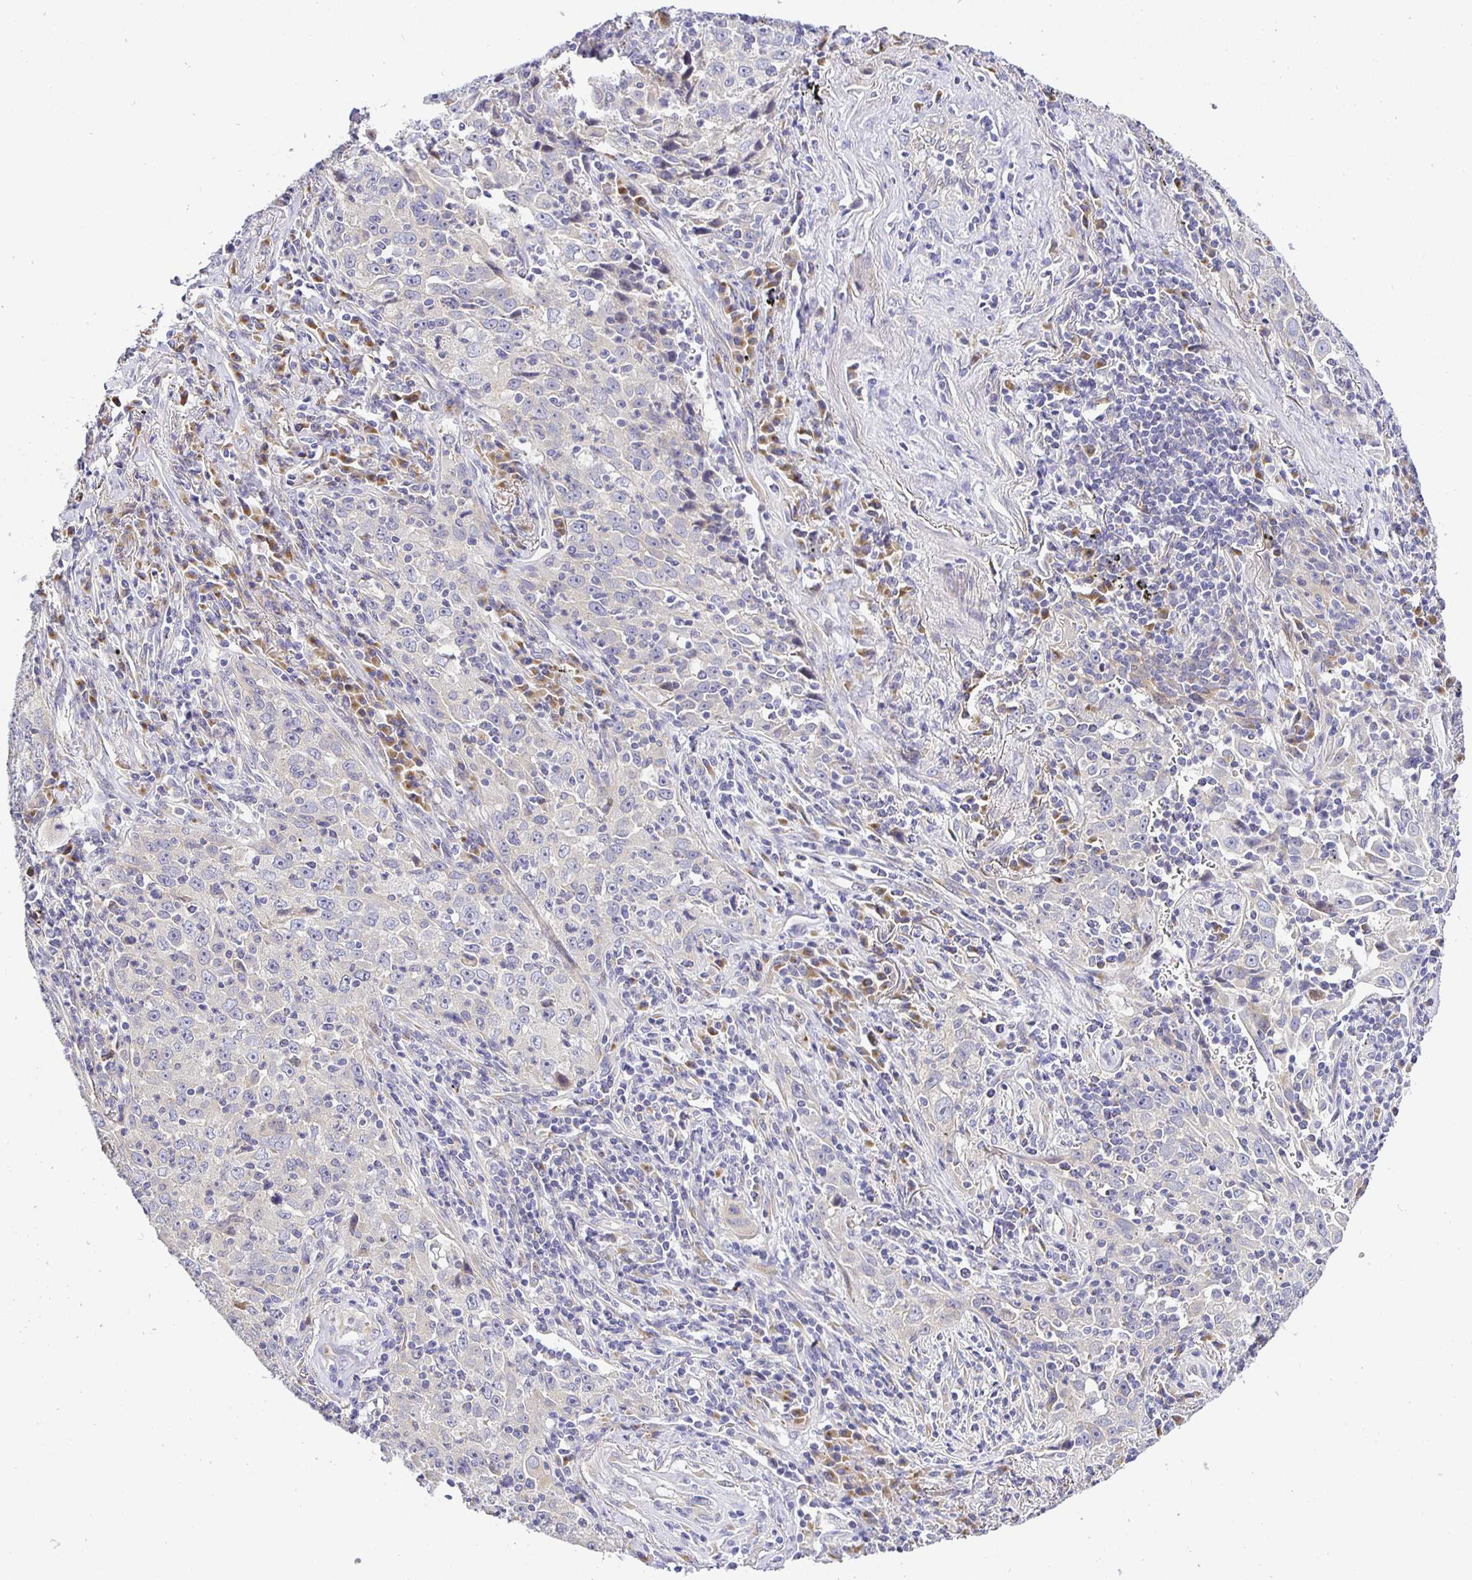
{"staining": {"intensity": "negative", "quantity": "none", "location": "none"}, "tissue": "lung cancer", "cell_type": "Tumor cells", "image_type": "cancer", "snomed": [{"axis": "morphology", "description": "Squamous cell carcinoma, NOS"}, {"axis": "topography", "description": "Lung"}], "caption": "High magnification brightfield microscopy of lung cancer (squamous cell carcinoma) stained with DAB (3,3'-diaminobenzidine) (brown) and counterstained with hematoxylin (blue): tumor cells show no significant expression.", "gene": "OPALIN", "patient": {"sex": "male", "age": 71}}